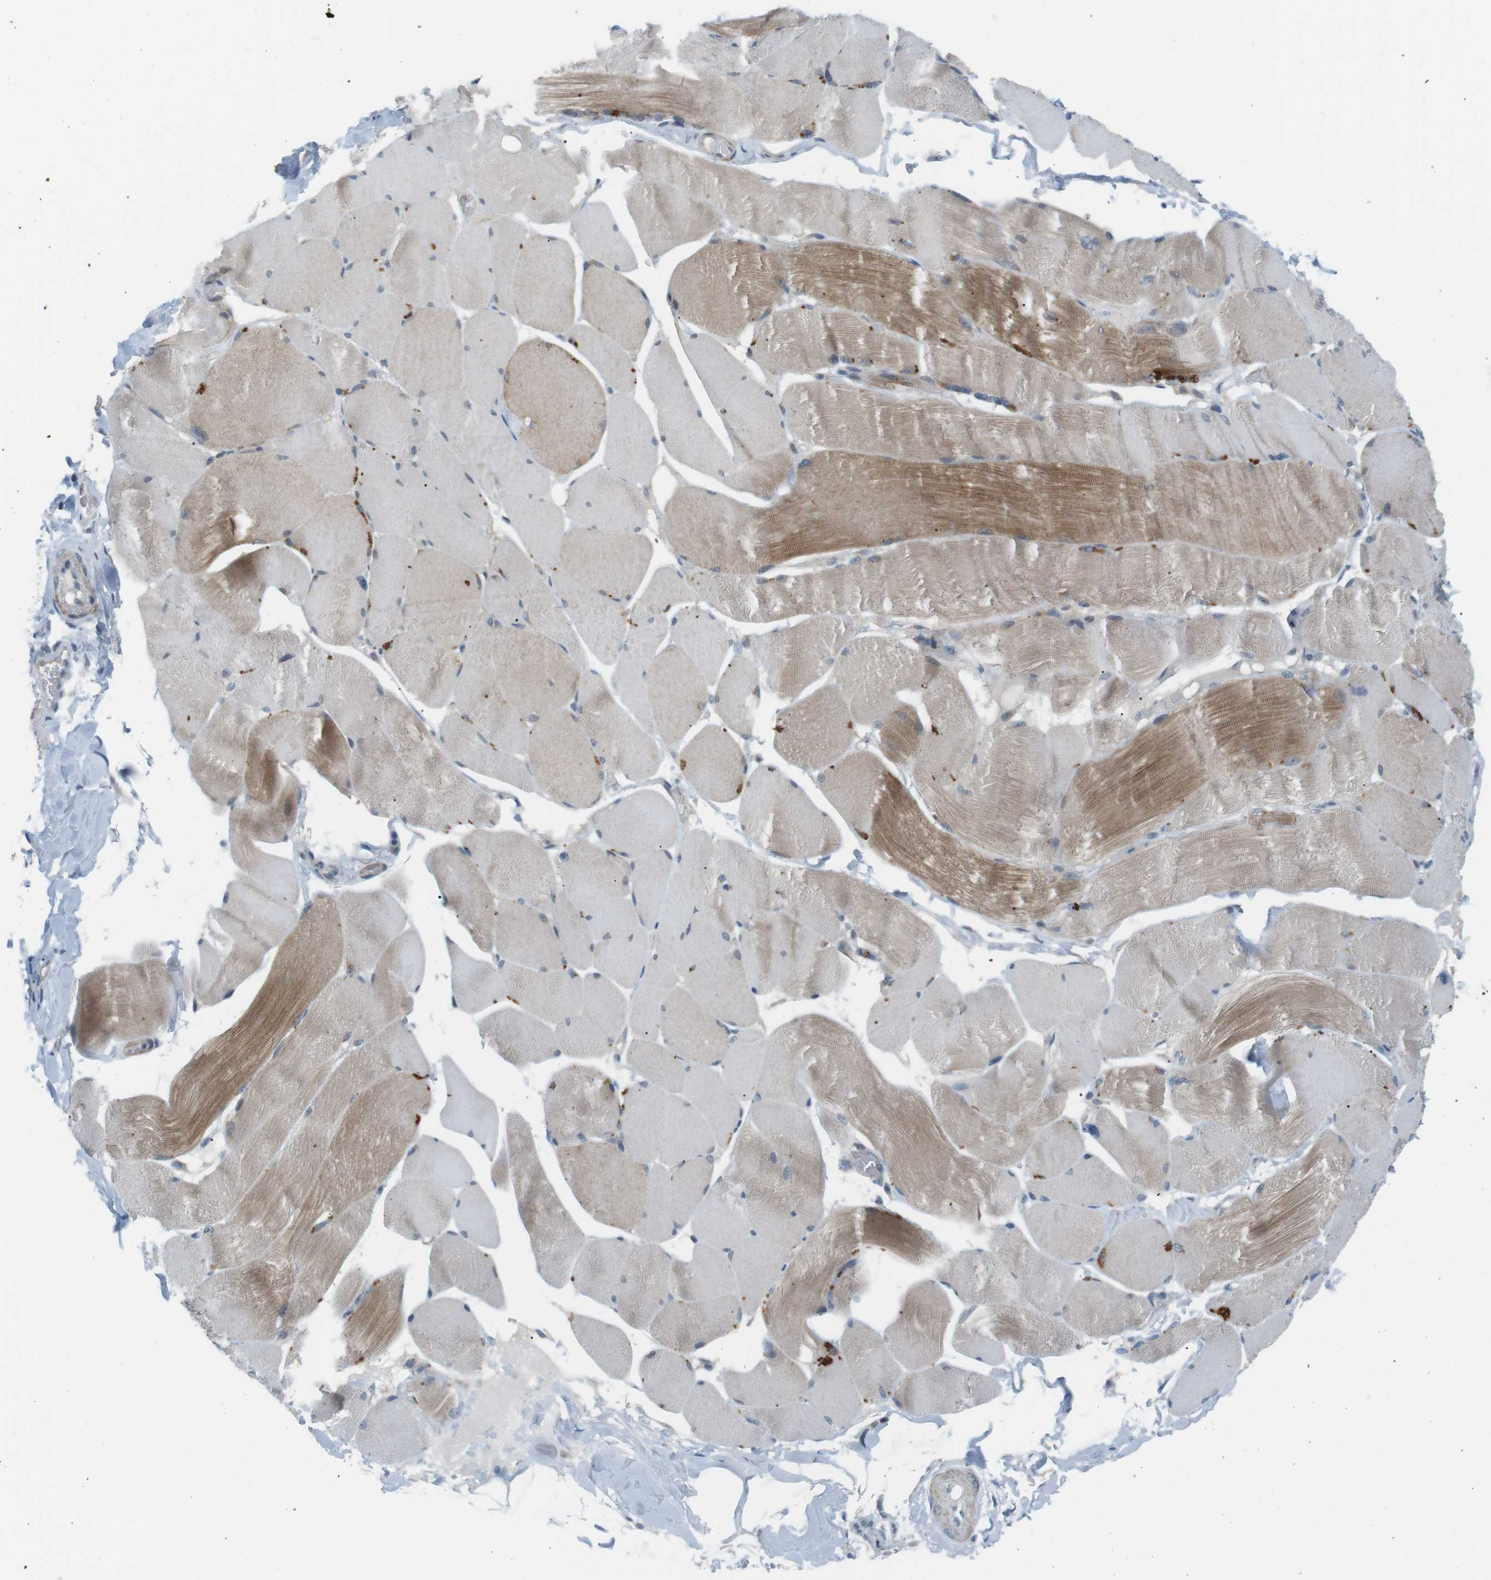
{"staining": {"intensity": "moderate", "quantity": "25%-75%", "location": "cytoplasmic/membranous"}, "tissue": "skeletal muscle", "cell_type": "Myocytes", "image_type": "normal", "snomed": [{"axis": "morphology", "description": "Normal tissue, NOS"}, {"axis": "topography", "description": "Skin"}, {"axis": "topography", "description": "Skeletal muscle"}], "caption": "This is a histology image of immunohistochemistry (IHC) staining of unremarkable skeletal muscle, which shows moderate positivity in the cytoplasmic/membranous of myocytes.", "gene": "RTN3", "patient": {"sex": "male", "age": 83}}